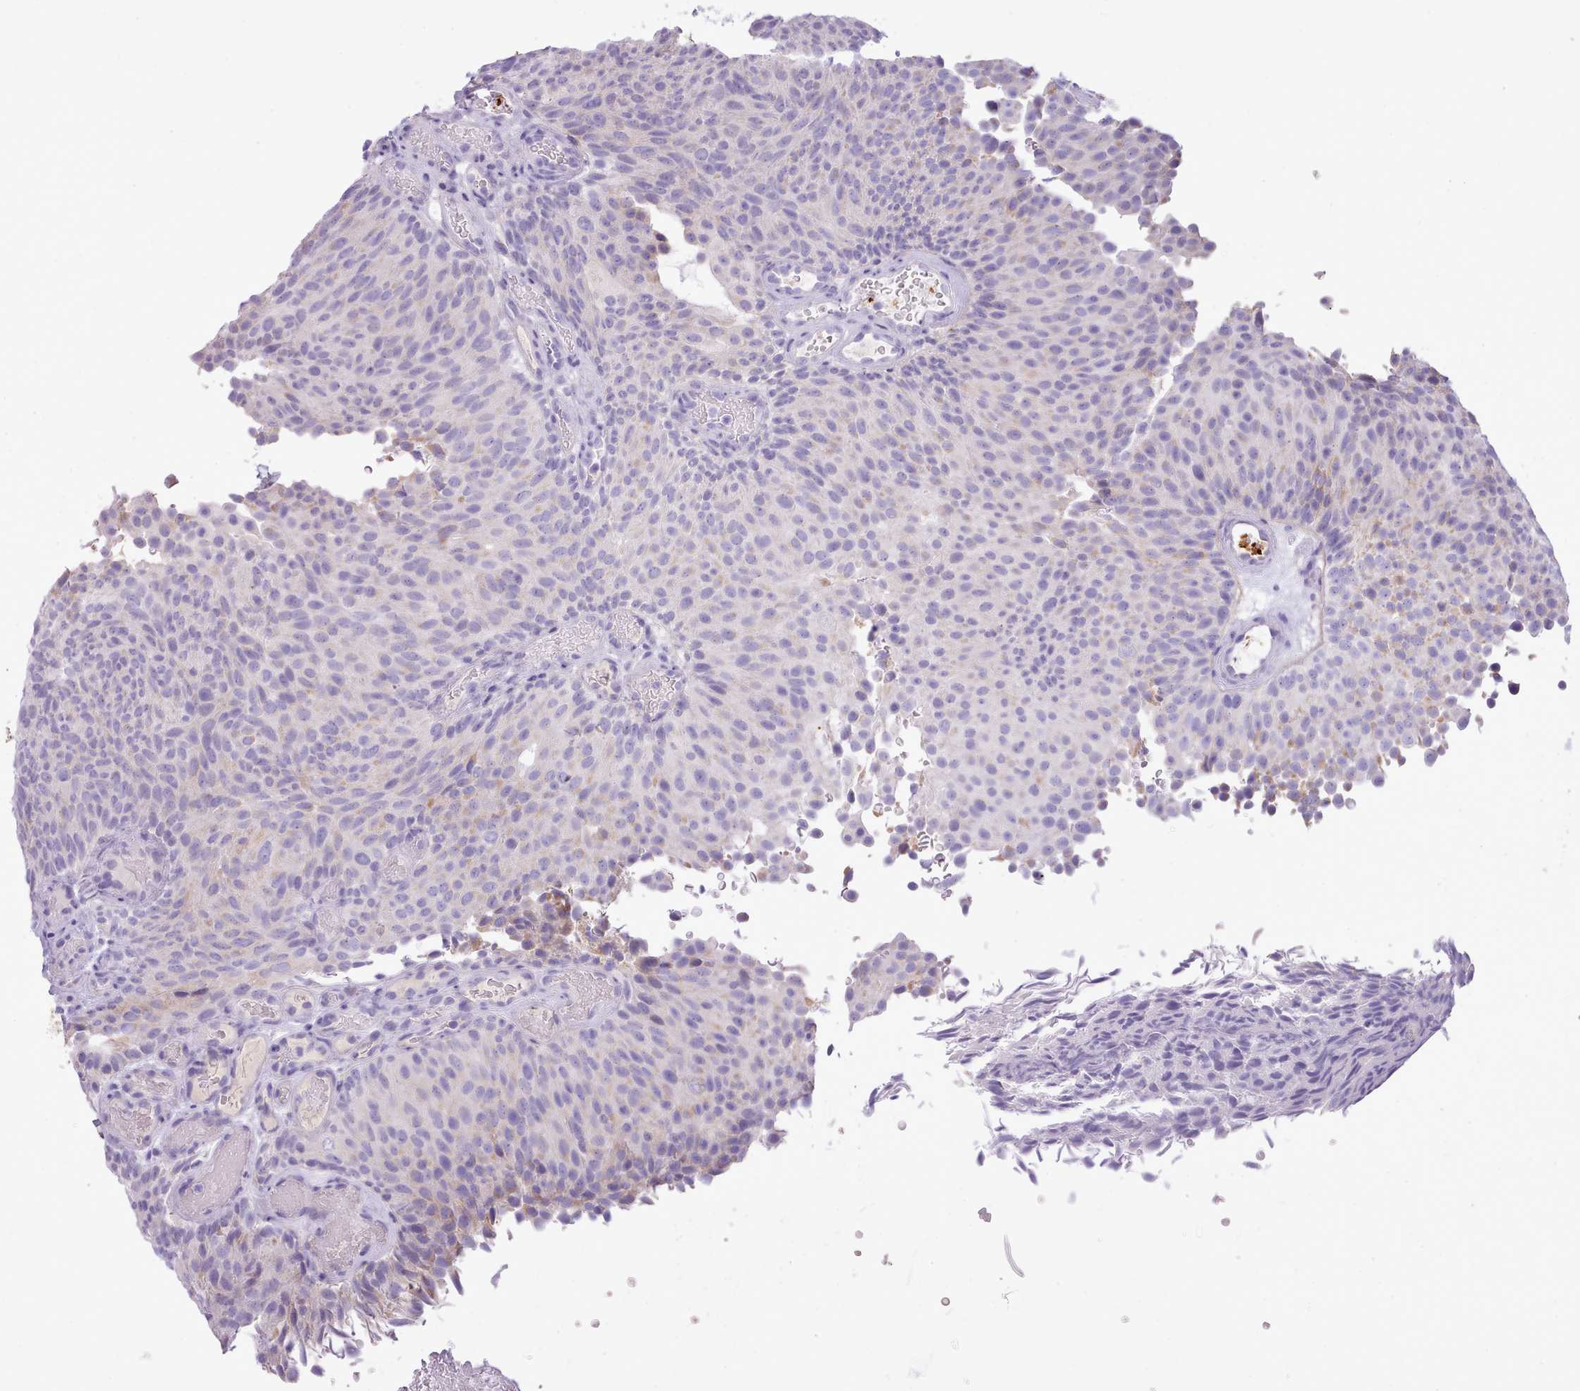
{"staining": {"intensity": "negative", "quantity": "none", "location": "none"}, "tissue": "urothelial cancer", "cell_type": "Tumor cells", "image_type": "cancer", "snomed": [{"axis": "morphology", "description": "Urothelial carcinoma, Low grade"}, {"axis": "topography", "description": "Urinary bladder"}], "caption": "Immunohistochemical staining of urothelial carcinoma (low-grade) exhibits no significant positivity in tumor cells.", "gene": "CYP2A13", "patient": {"sex": "male", "age": 78}}